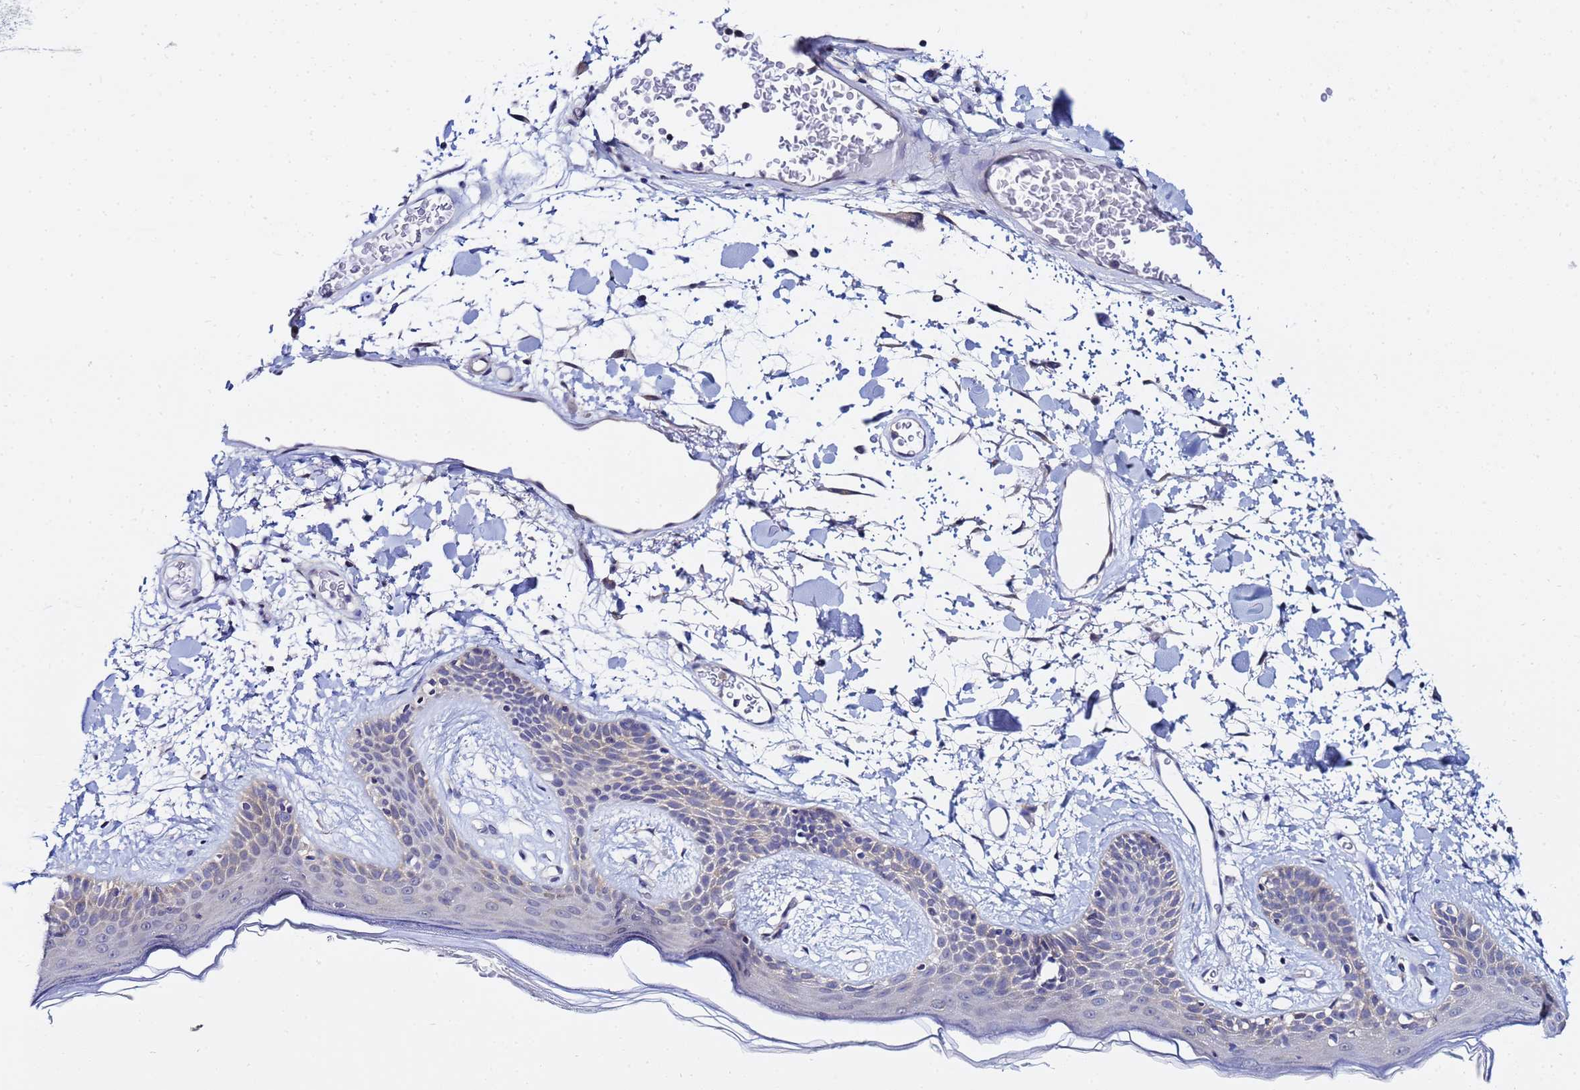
{"staining": {"intensity": "weak", "quantity": ">75%", "location": "cytoplasmic/membranous"}, "tissue": "skin", "cell_type": "Fibroblasts", "image_type": "normal", "snomed": [{"axis": "morphology", "description": "Normal tissue, NOS"}, {"axis": "topography", "description": "Skin"}], "caption": "This image exhibits immunohistochemistry staining of normal human skin, with low weak cytoplasmic/membranous expression in about >75% of fibroblasts.", "gene": "LENG1", "patient": {"sex": "male", "age": 79}}